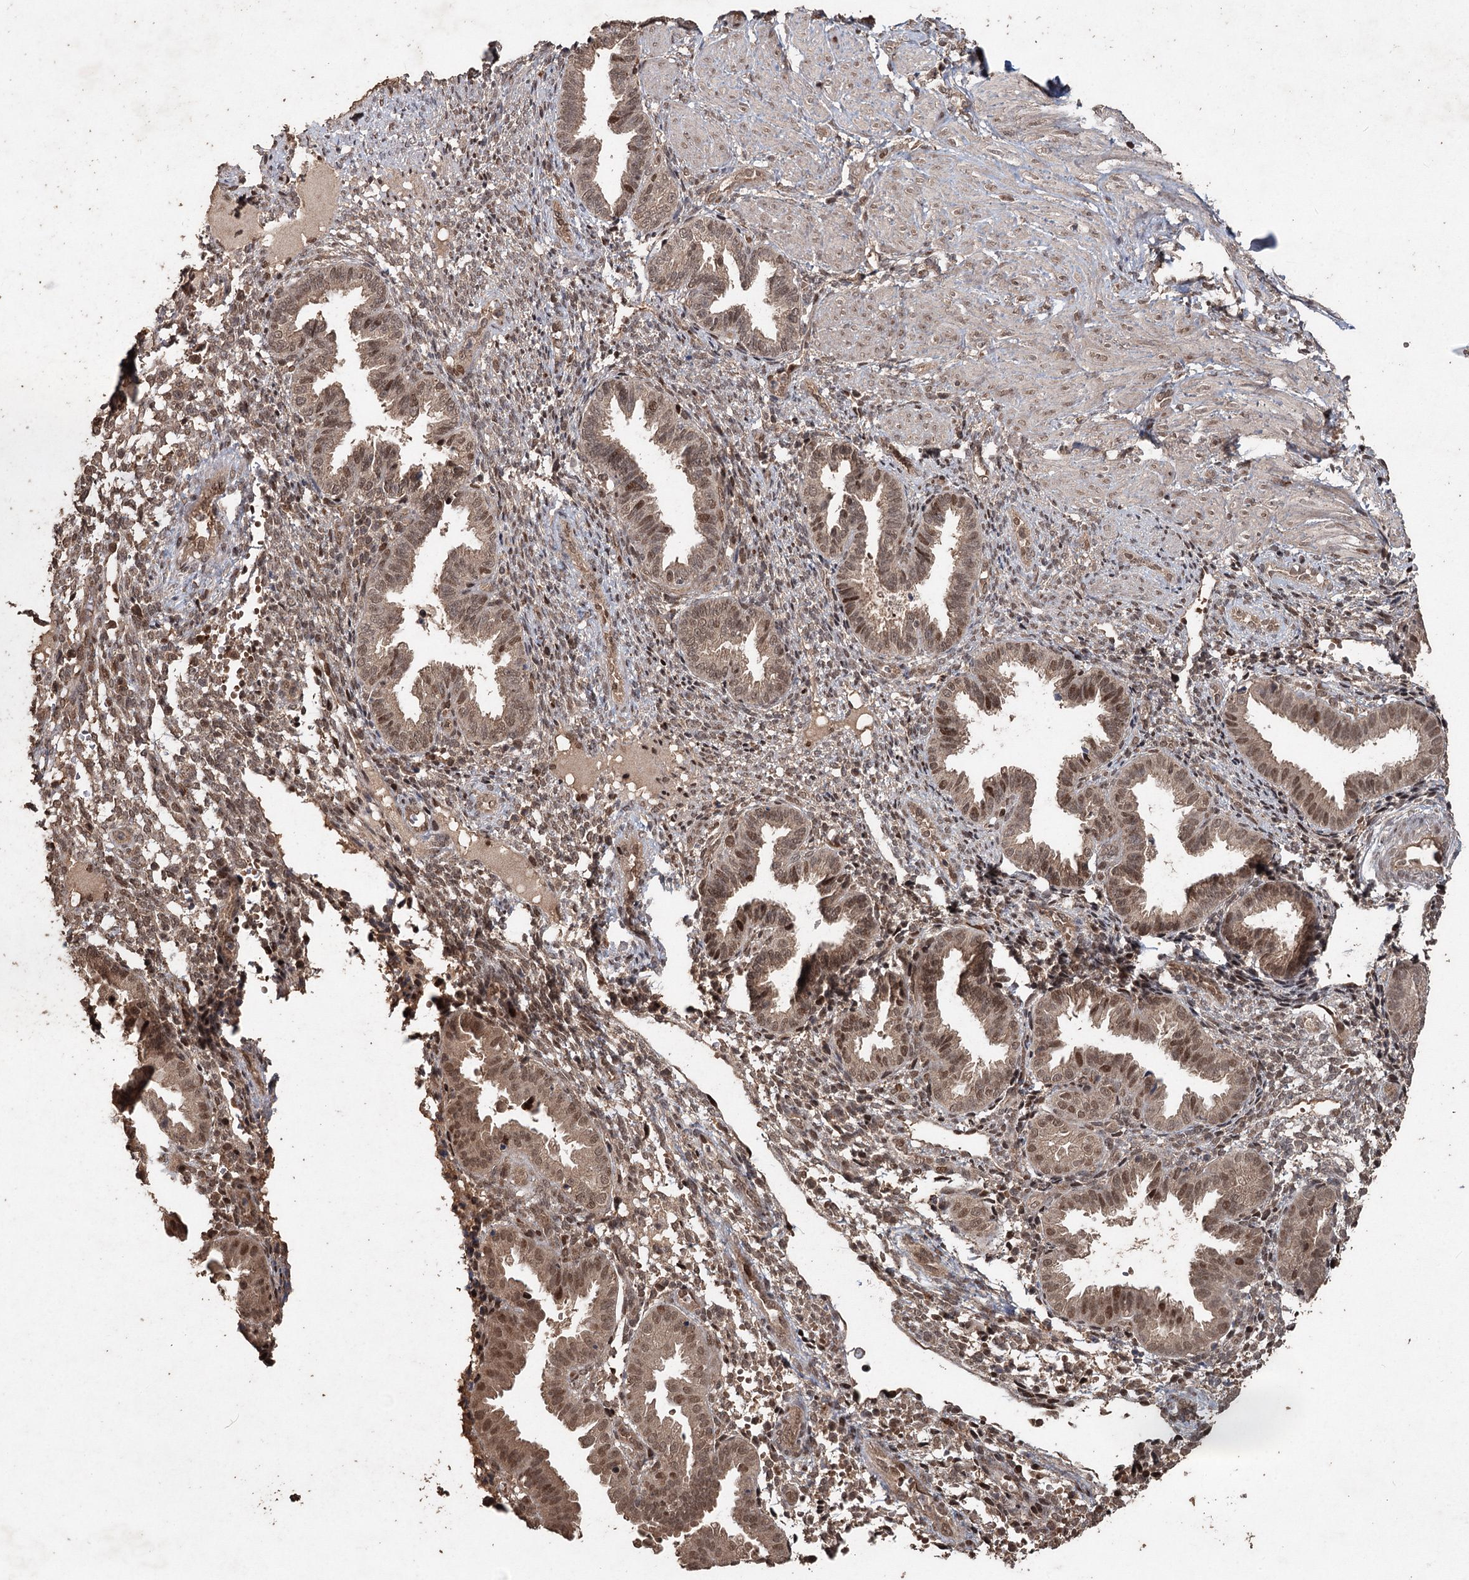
{"staining": {"intensity": "weak", "quantity": "<25%", "location": "nuclear"}, "tissue": "endometrium", "cell_type": "Cells in endometrial stroma", "image_type": "normal", "snomed": [{"axis": "morphology", "description": "Normal tissue, NOS"}, {"axis": "topography", "description": "Endometrium"}], "caption": "This is an immunohistochemistry (IHC) histopathology image of benign endometrium. There is no staining in cells in endometrial stroma.", "gene": "FBXO7", "patient": {"sex": "female", "age": 33}}